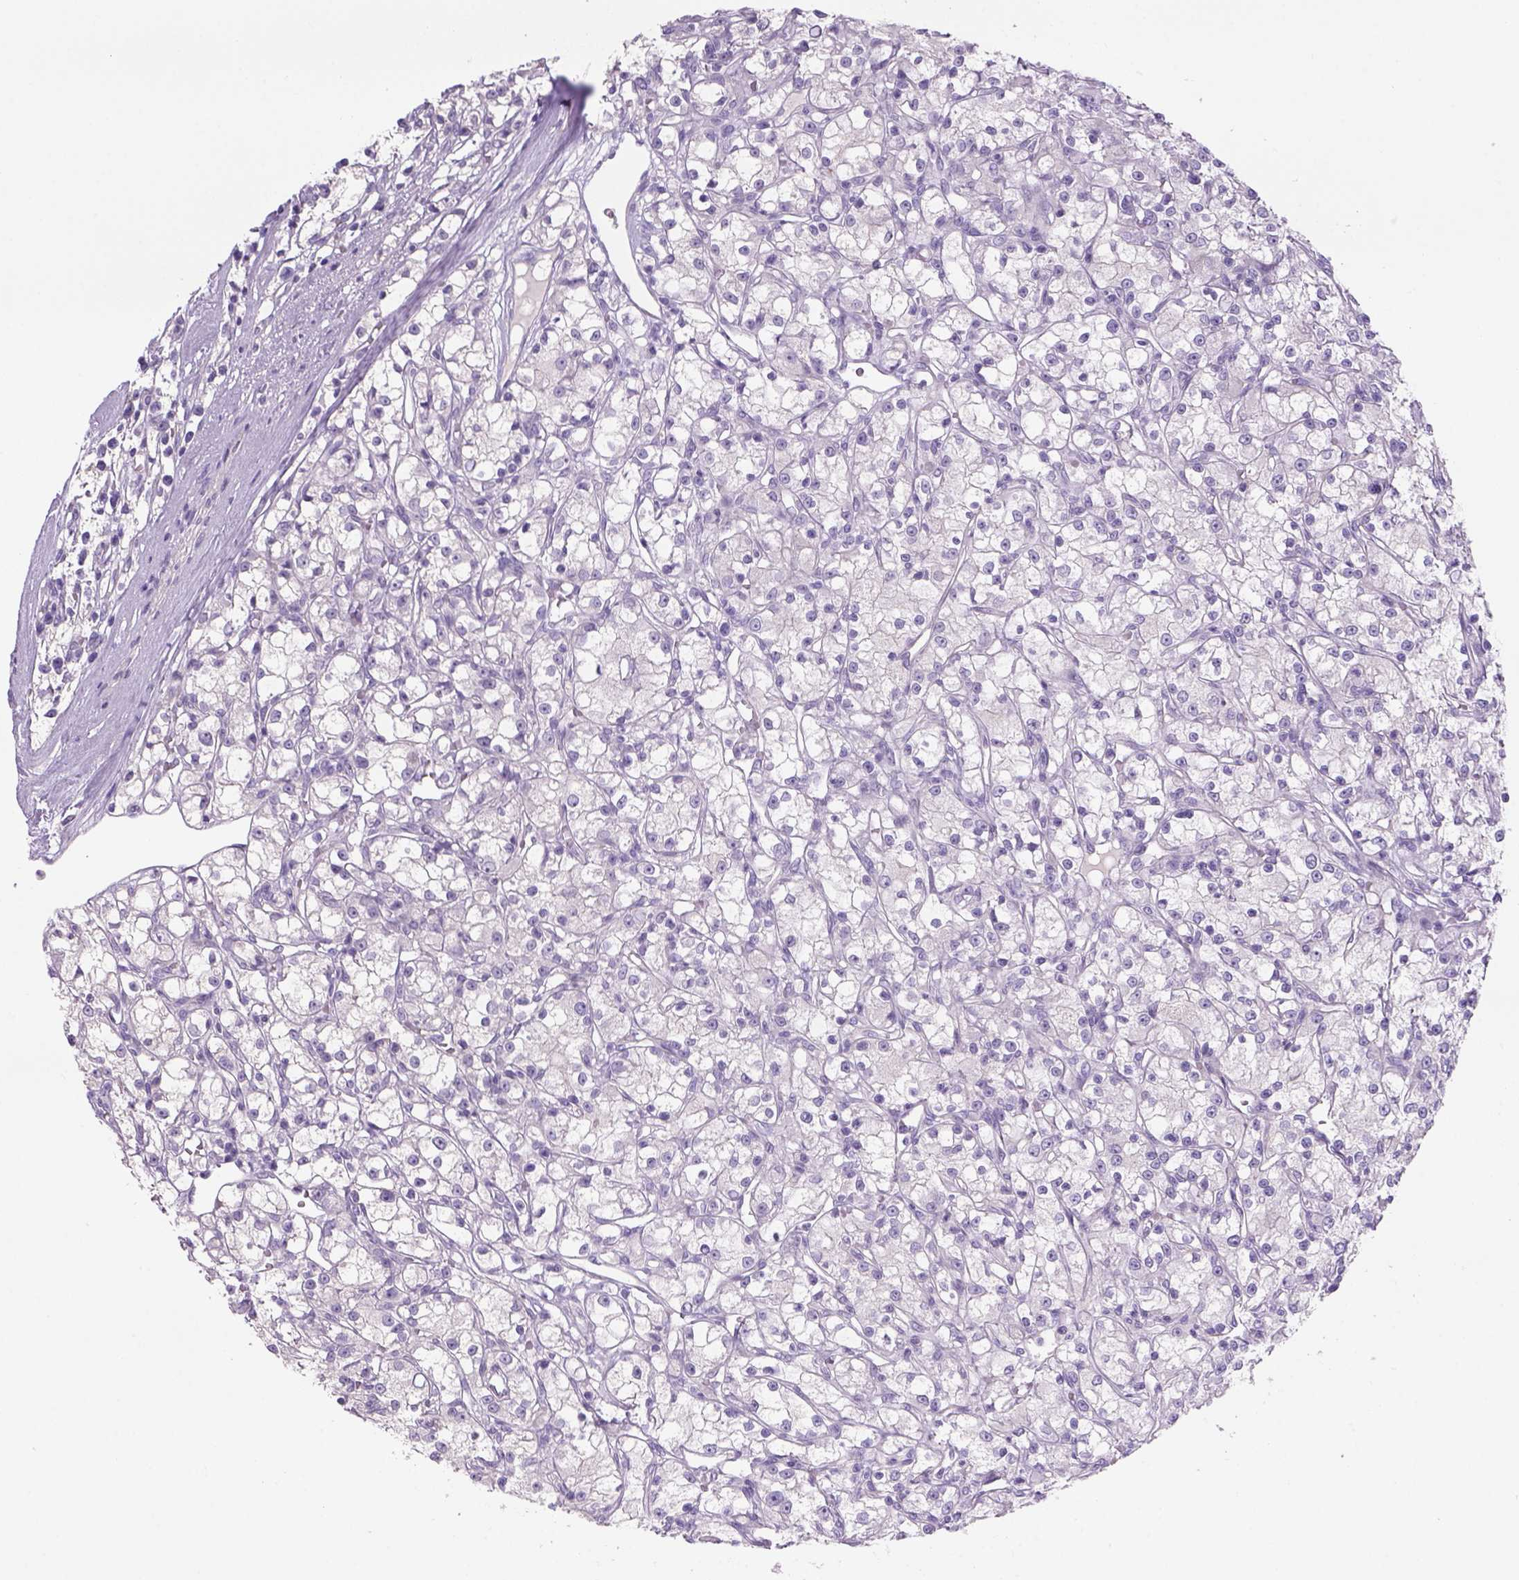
{"staining": {"intensity": "negative", "quantity": "none", "location": "none"}, "tissue": "renal cancer", "cell_type": "Tumor cells", "image_type": "cancer", "snomed": [{"axis": "morphology", "description": "Adenocarcinoma, NOS"}, {"axis": "topography", "description": "Kidney"}], "caption": "Human renal adenocarcinoma stained for a protein using immunohistochemistry (IHC) reveals no staining in tumor cells.", "gene": "TENM4", "patient": {"sex": "female", "age": 59}}